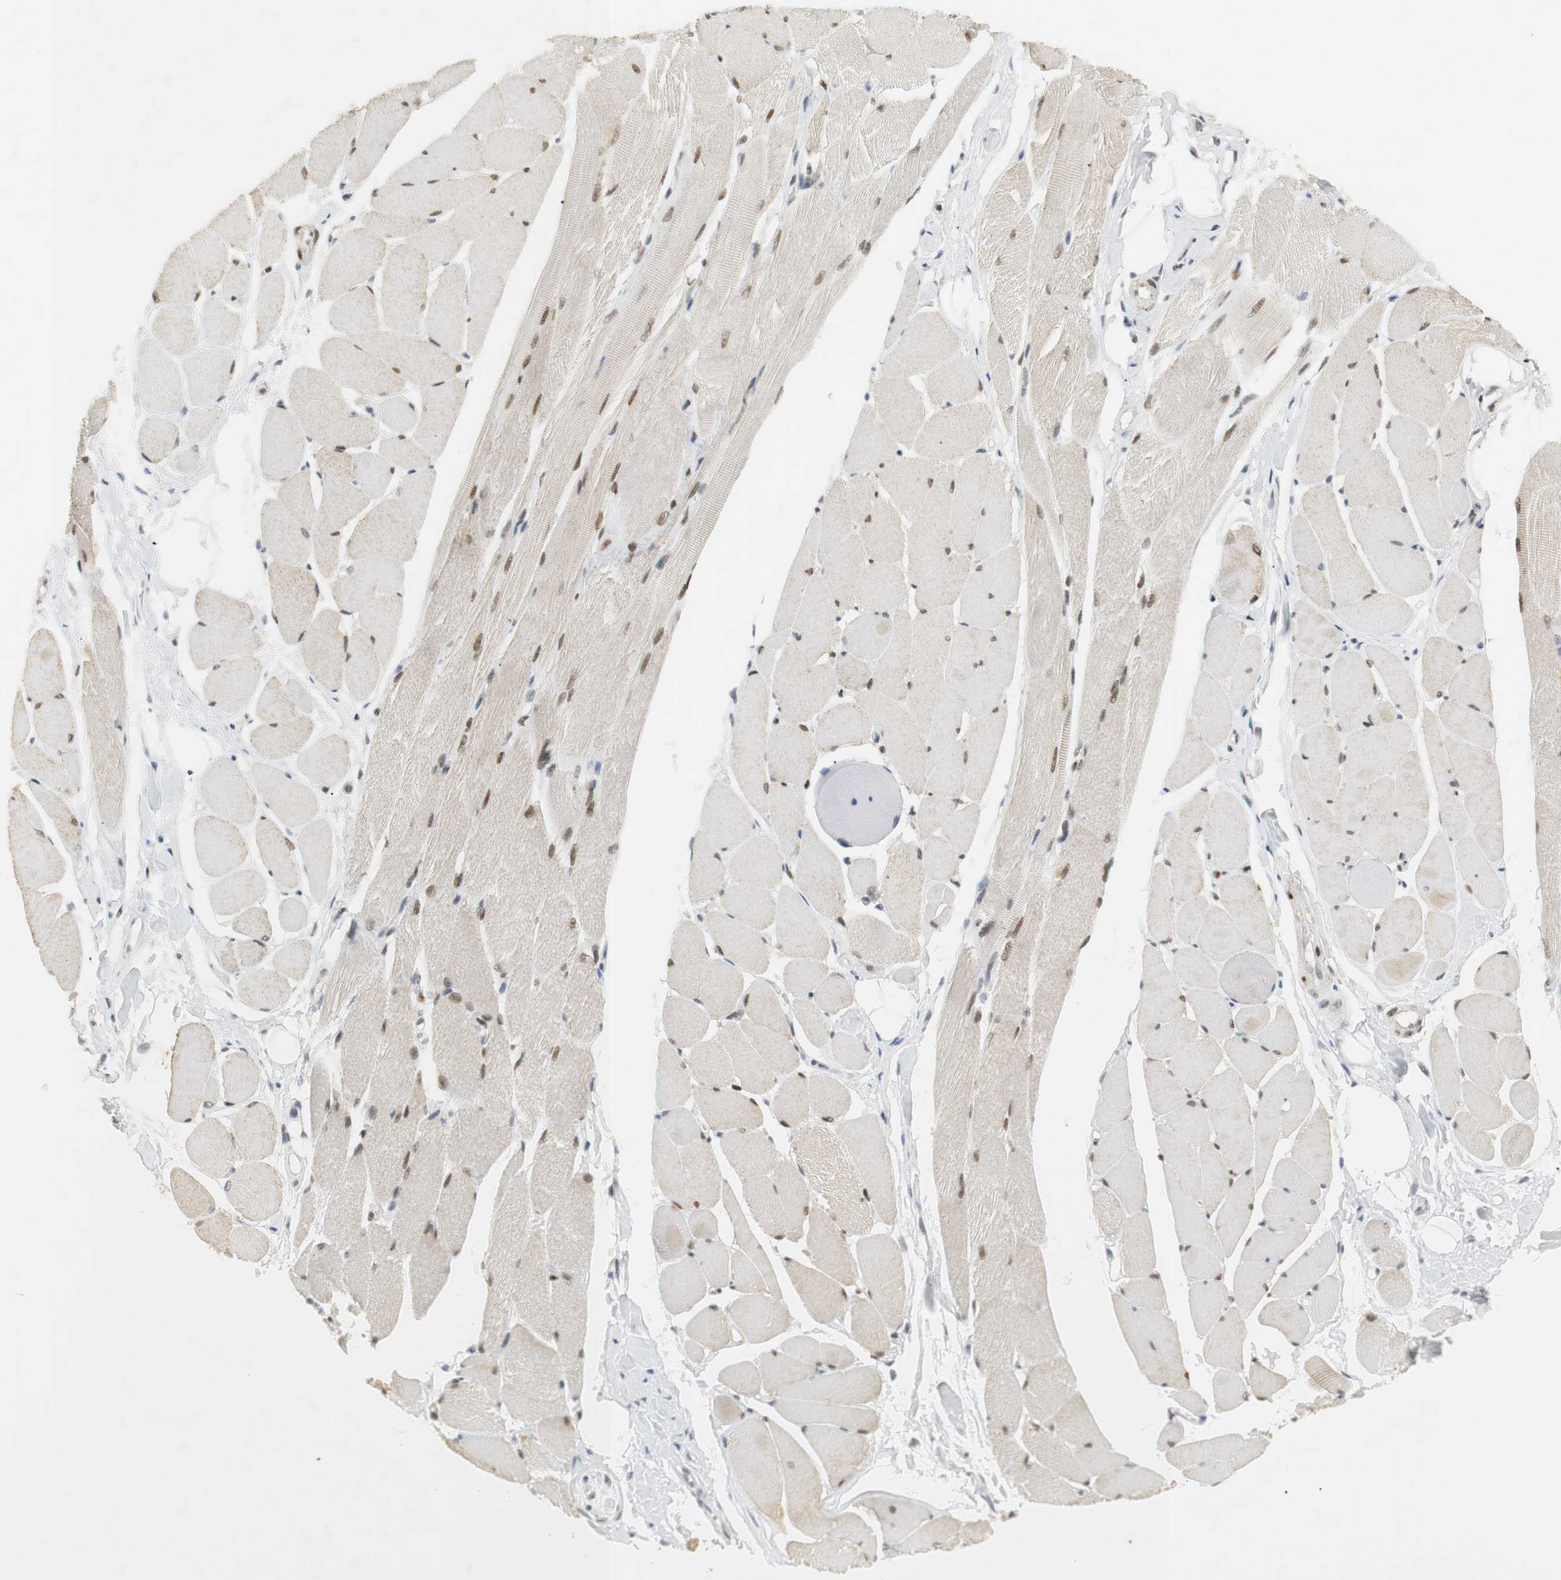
{"staining": {"intensity": "moderate", "quantity": ">75%", "location": "nuclear"}, "tissue": "skeletal muscle", "cell_type": "Myocytes", "image_type": "normal", "snomed": [{"axis": "morphology", "description": "Normal tissue, NOS"}, {"axis": "topography", "description": "Skeletal muscle"}, {"axis": "topography", "description": "Peripheral nerve tissue"}], "caption": "Moderate nuclear staining is seen in about >75% of myocytes in normal skeletal muscle. (DAB (3,3'-diaminobenzidine) IHC with brightfield microscopy, high magnification).", "gene": "BMI1", "patient": {"sex": "female", "age": 84}}